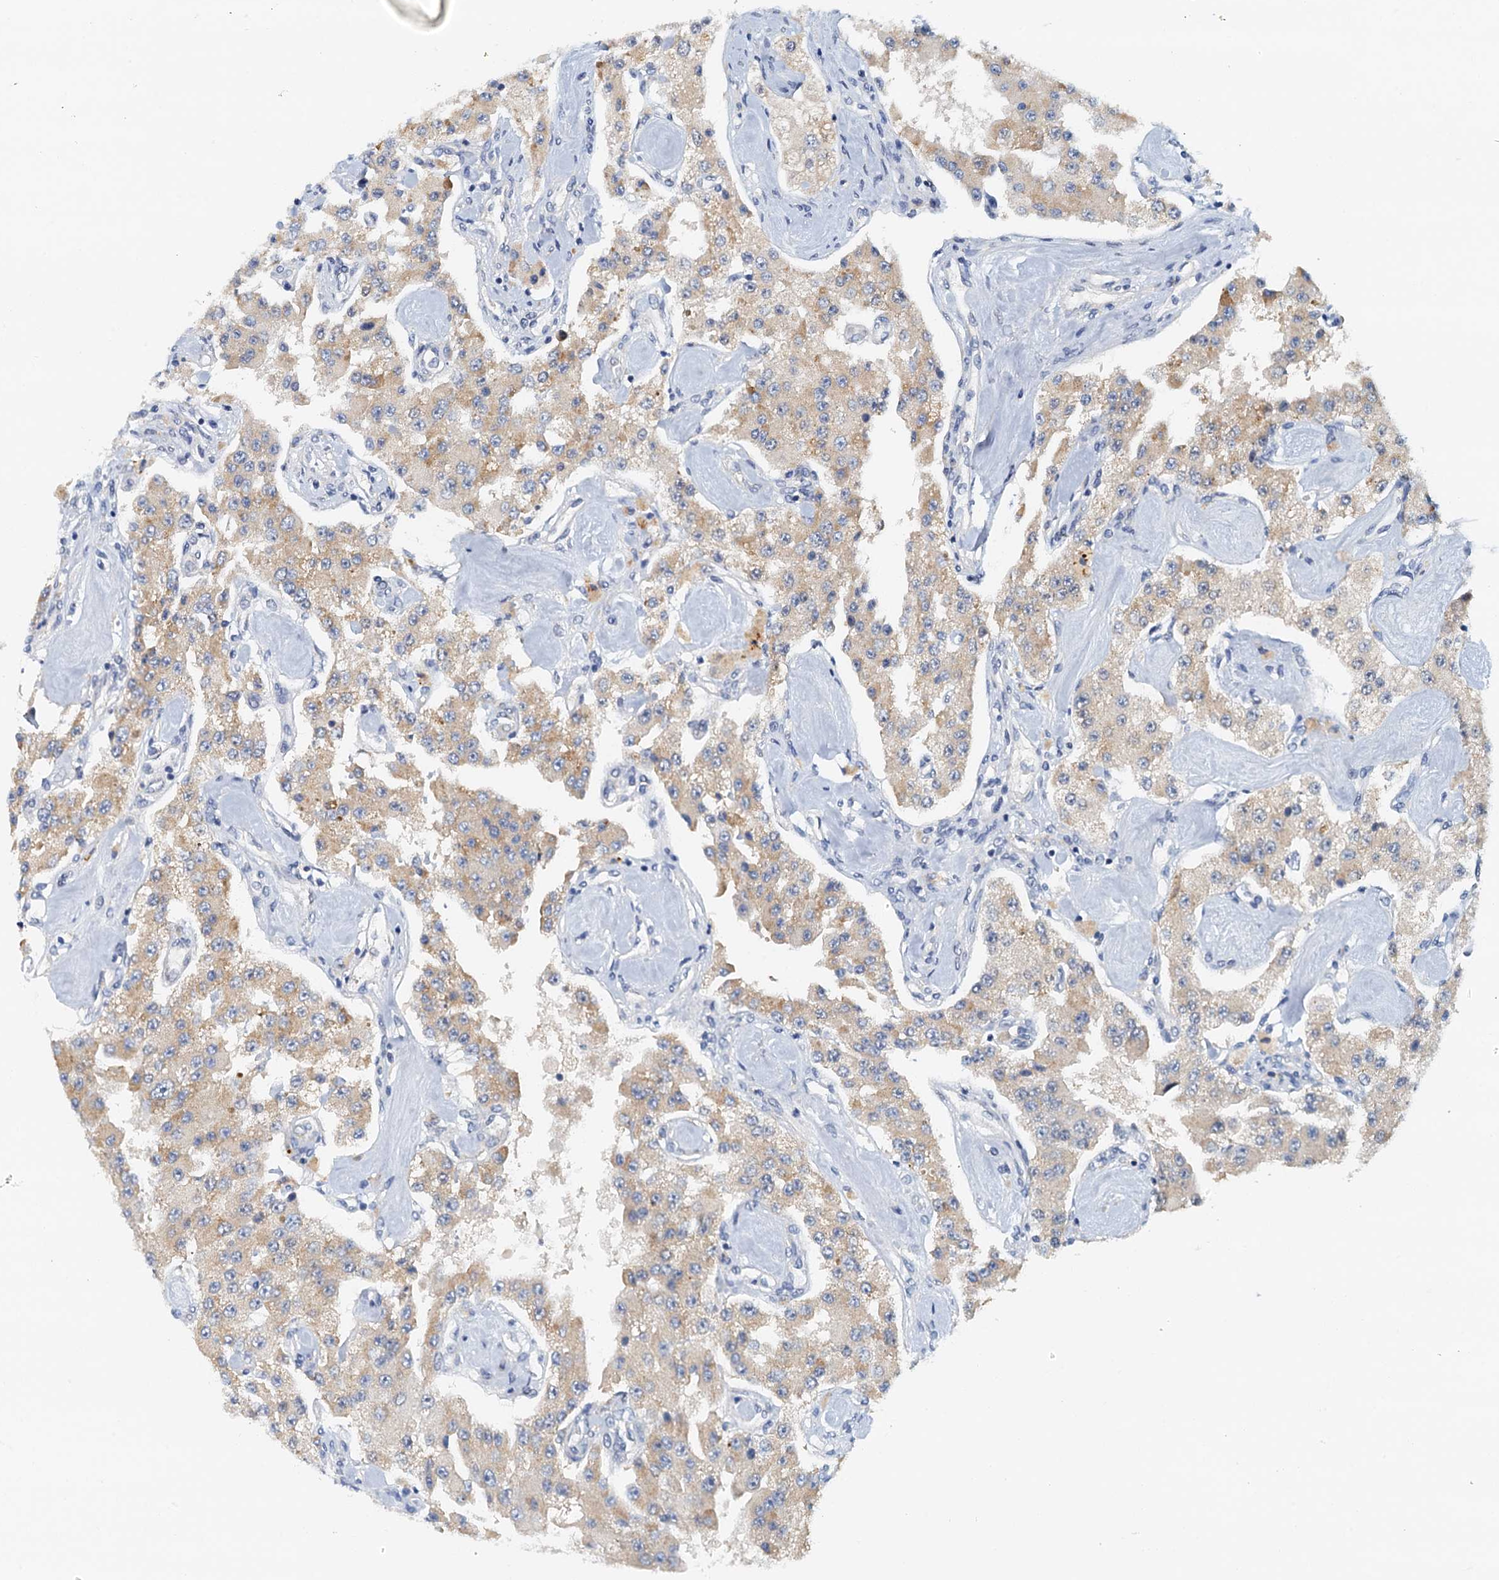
{"staining": {"intensity": "weak", "quantity": ">75%", "location": "cytoplasmic/membranous"}, "tissue": "carcinoid", "cell_type": "Tumor cells", "image_type": "cancer", "snomed": [{"axis": "morphology", "description": "Carcinoid, malignant, NOS"}, {"axis": "topography", "description": "Pancreas"}], "caption": "Protein staining of carcinoid tissue exhibits weak cytoplasmic/membranous positivity in about >75% of tumor cells.", "gene": "DTD1", "patient": {"sex": "male", "age": 41}}